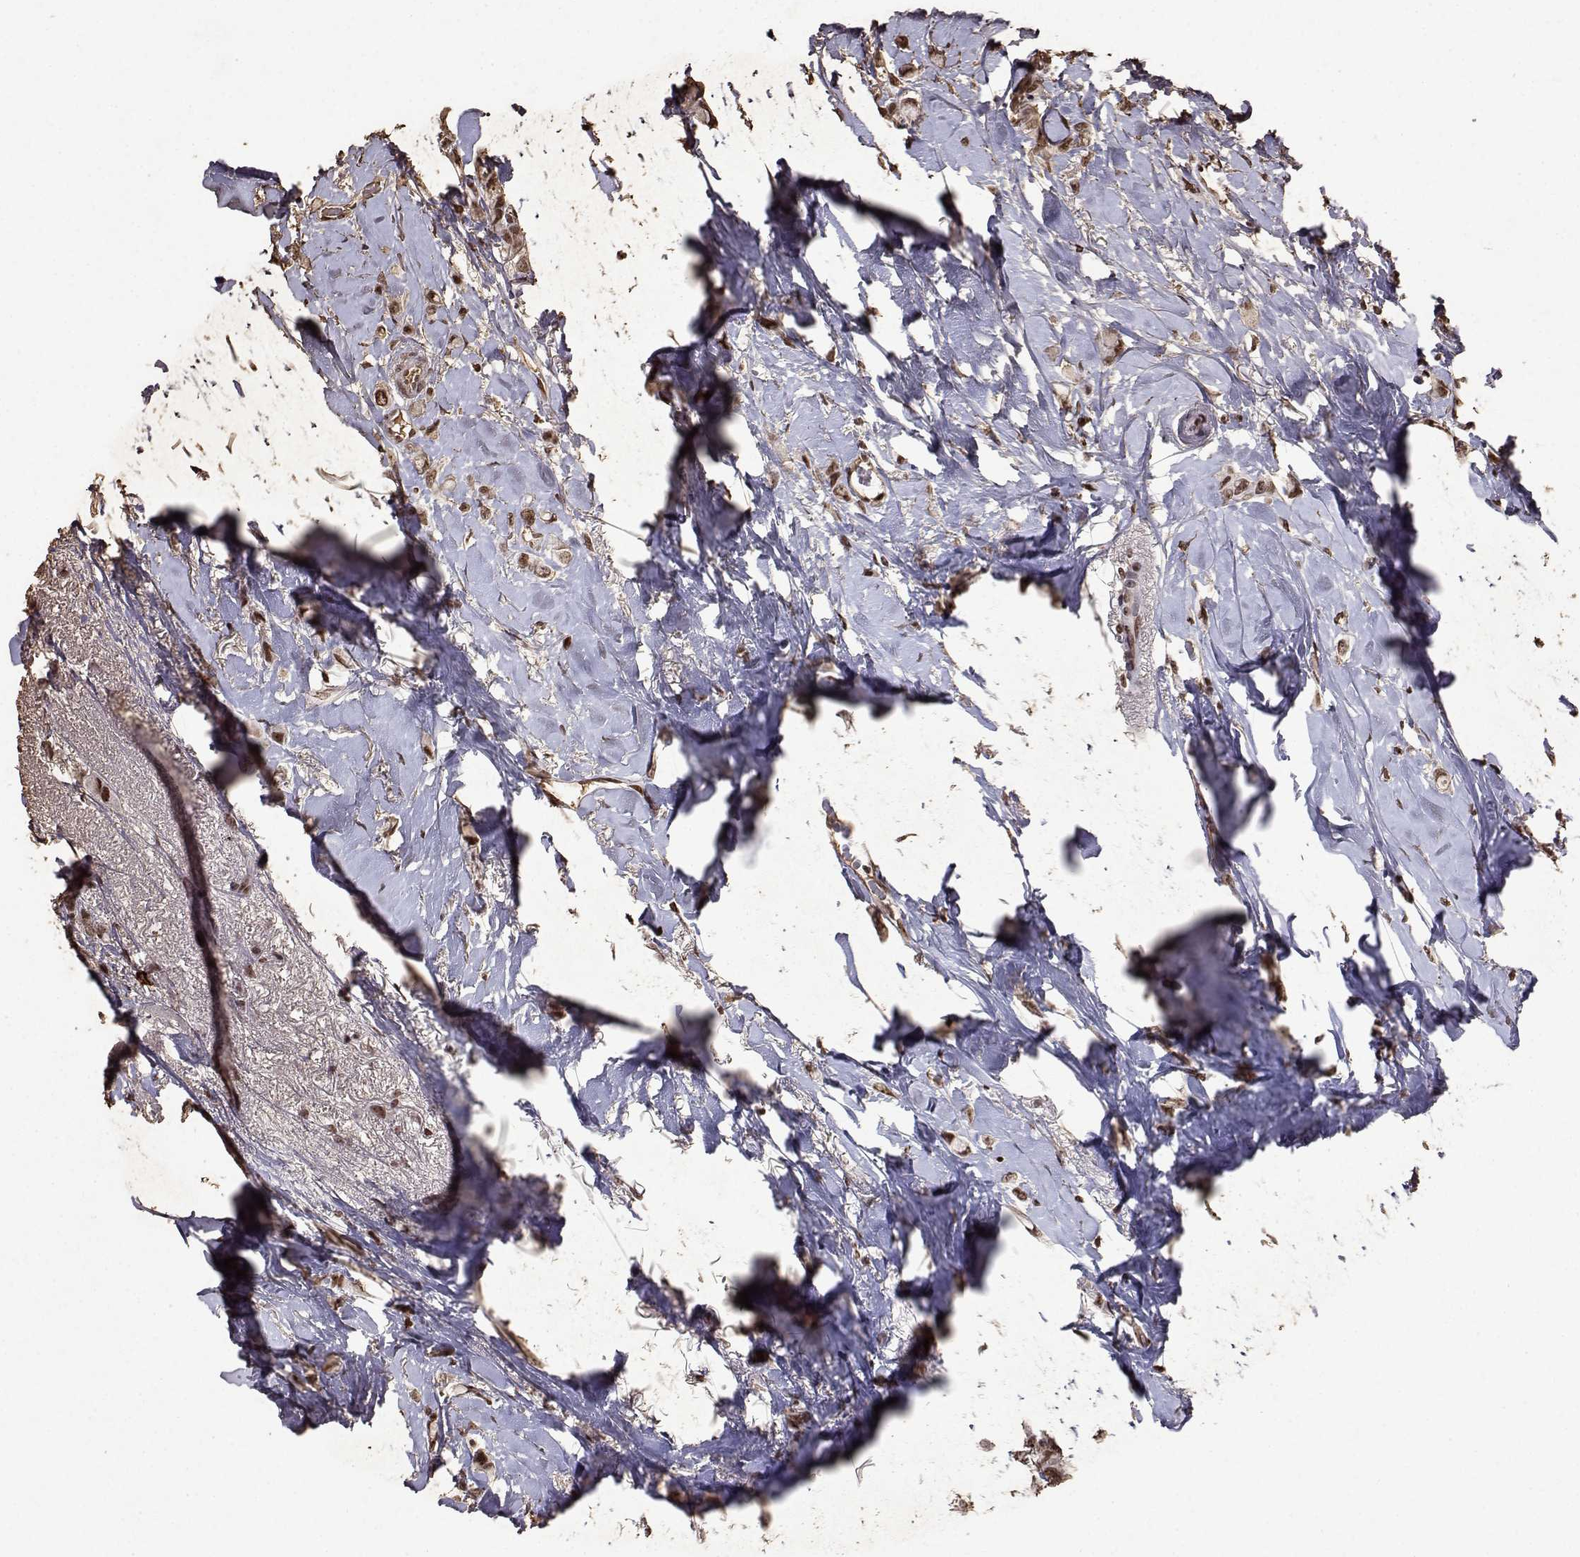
{"staining": {"intensity": "moderate", "quantity": ">75%", "location": "nuclear"}, "tissue": "breast cancer", "cell_type": "Tumor cells", "image_type": "cancer", "snomed": [{"axis": "morphology", "description": "Lobular carcinoma"}, {"axis": "topography", "description": "Breast"}], "caption": "Protein staining shows moderate nuclear staining in about >75% of tumor cells in breast lobular carcinoma.", "gene": "TOE1", "patient": {"sex": "female", "age": 66}}